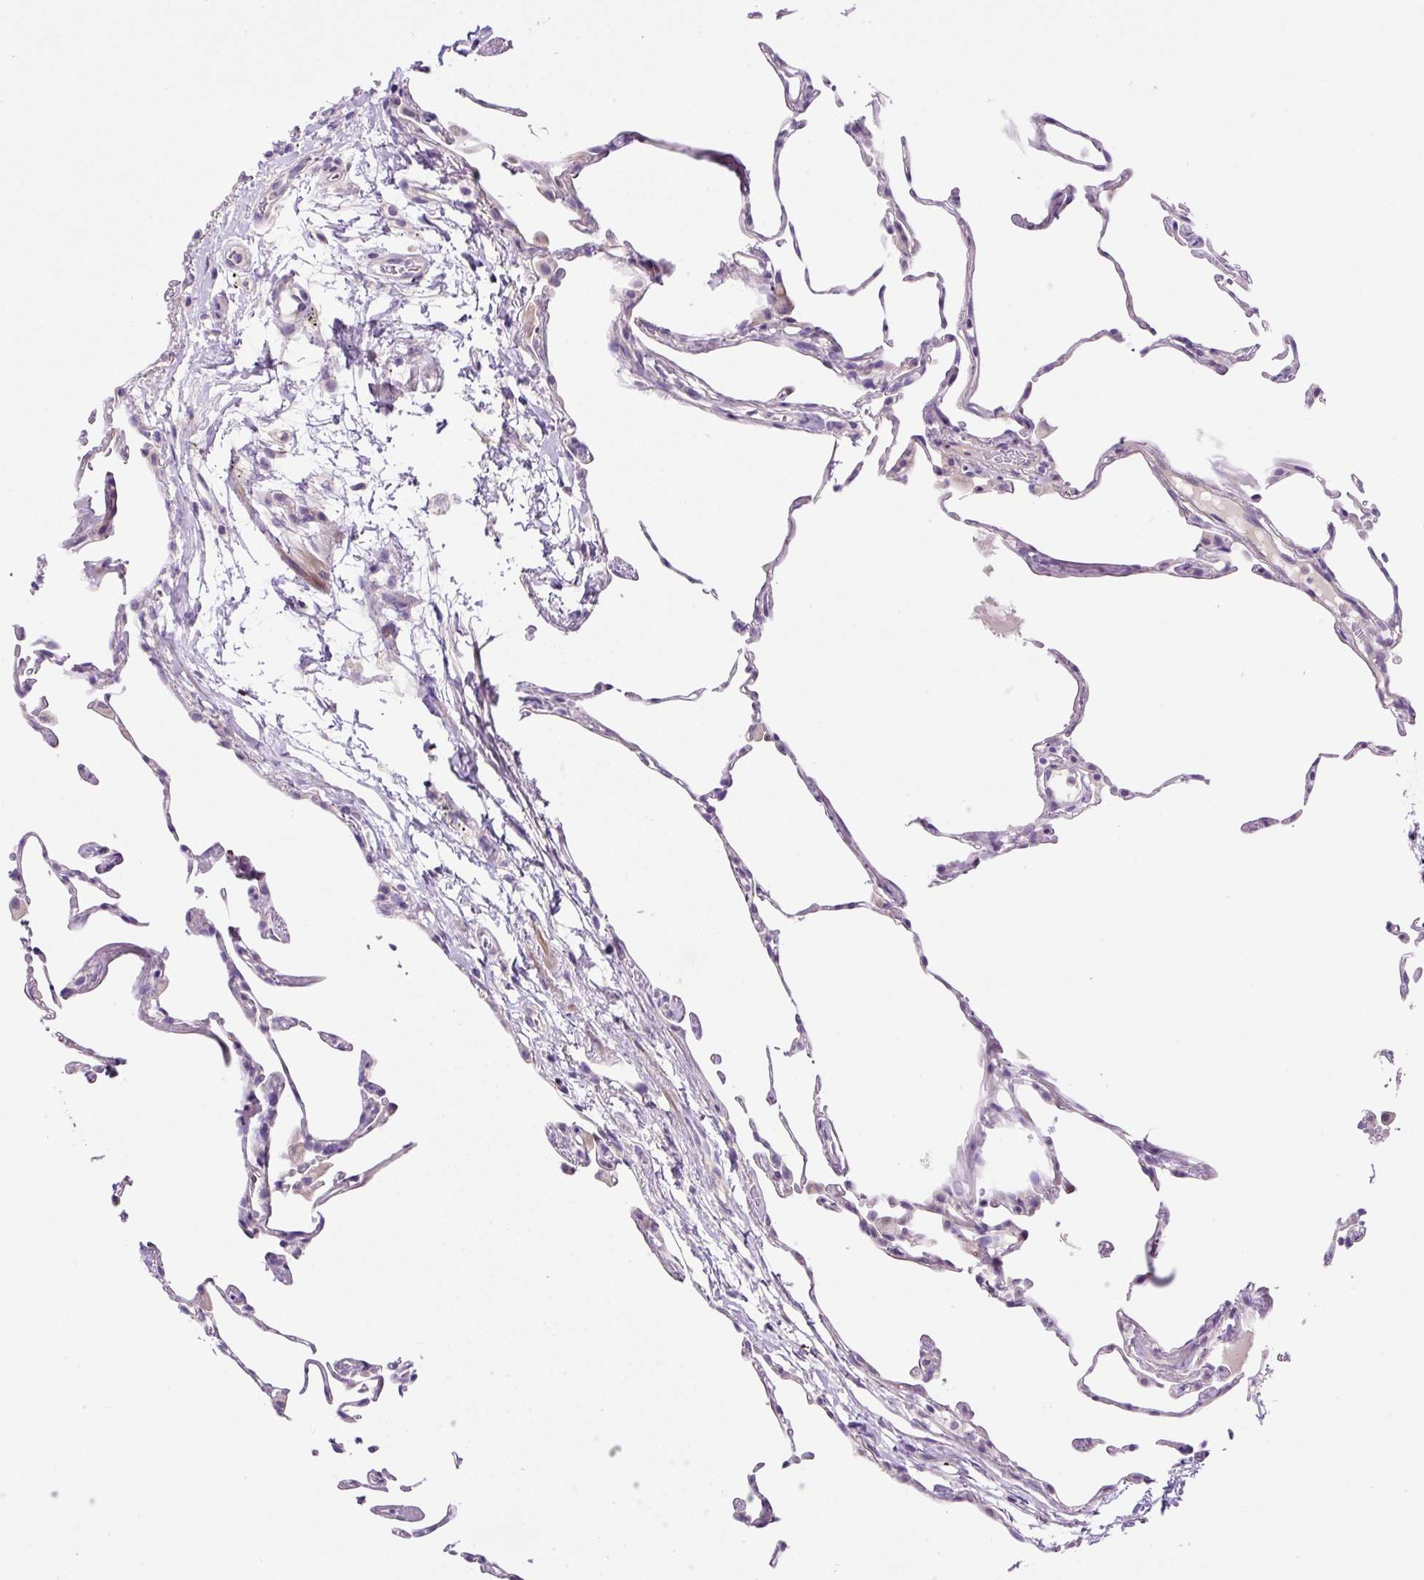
{"staining": {"intensity": "negative", "quantity": "none", "location": "none"}, "tissue": "lung", "cell_type": "Alveolar cells", "image_type": "normal", "snomed": [{"axis": "morphology", "description": "Normal tissue, NOS"}, {"axis": "topography", "description": "Lung"}], "caption": "This is an IHC histopathology image of benign lung. There is no expression in alveolar cells.", "gene": "OGDHL", "patient": {"sex": "female", "age": 57}}